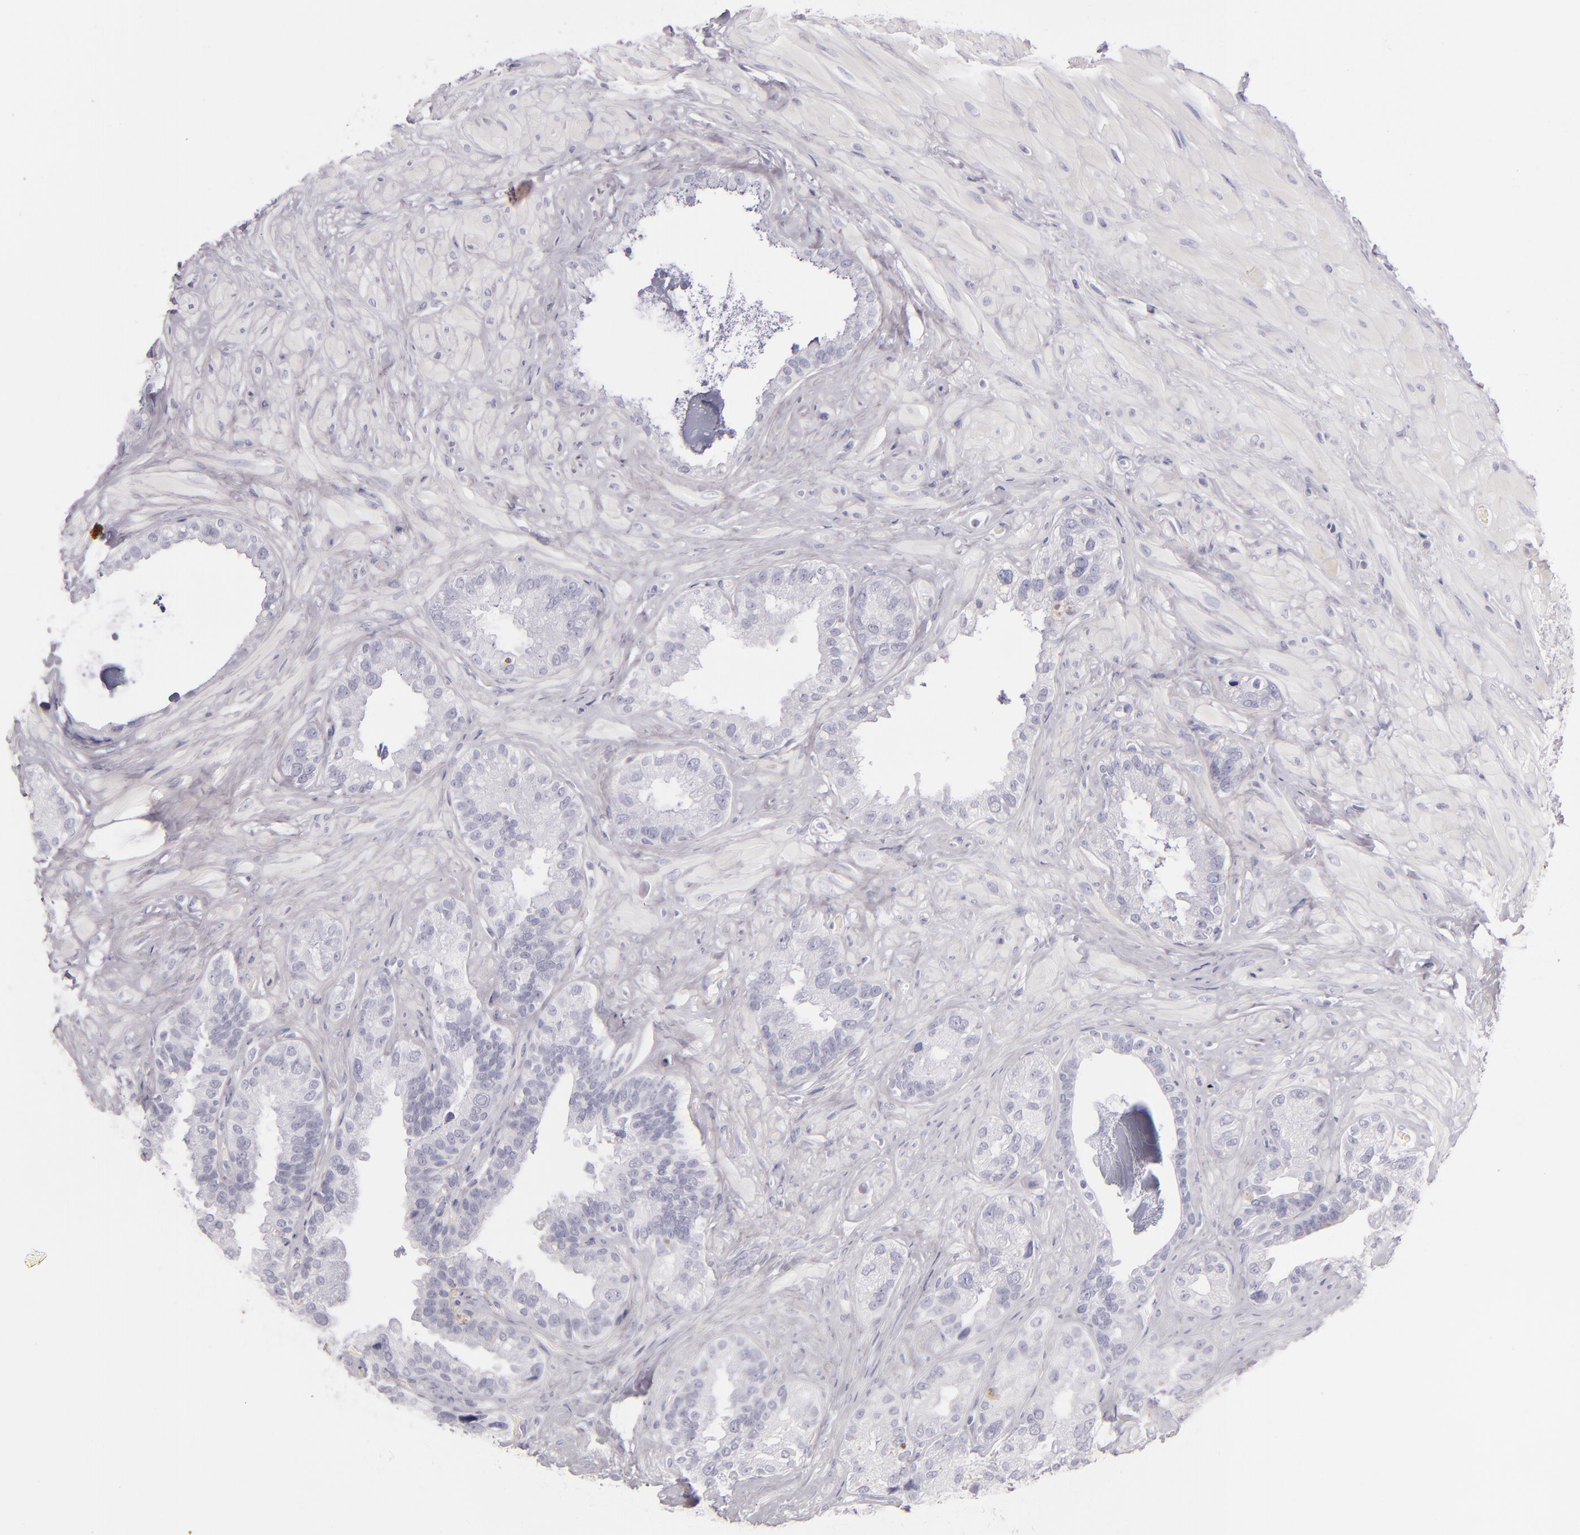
{"staining": {"intensity": "negative", "quantity": "none", "location": "none"}, "tissue": "seminal vesicle", "cell_type": "Glandular cells", "image_type": "normal", "snomed": [{"axis": "morphology", "description": "Normal tissue, NOS"}, {"axis": "topography", "description": "Seminal veicle"}], "caption": "Micrograph shows no protein expression in glandular cells of normal seminal vesicle. Brightfield microscopy of immunohistochemistry (IHC) stained with DAB (3,3'-diaminobenzidine) (brown) and hematoxylin (blue), captured at high magnification.", "gene": "FABP1", "patient": {"sex": "male", "age": 63}}